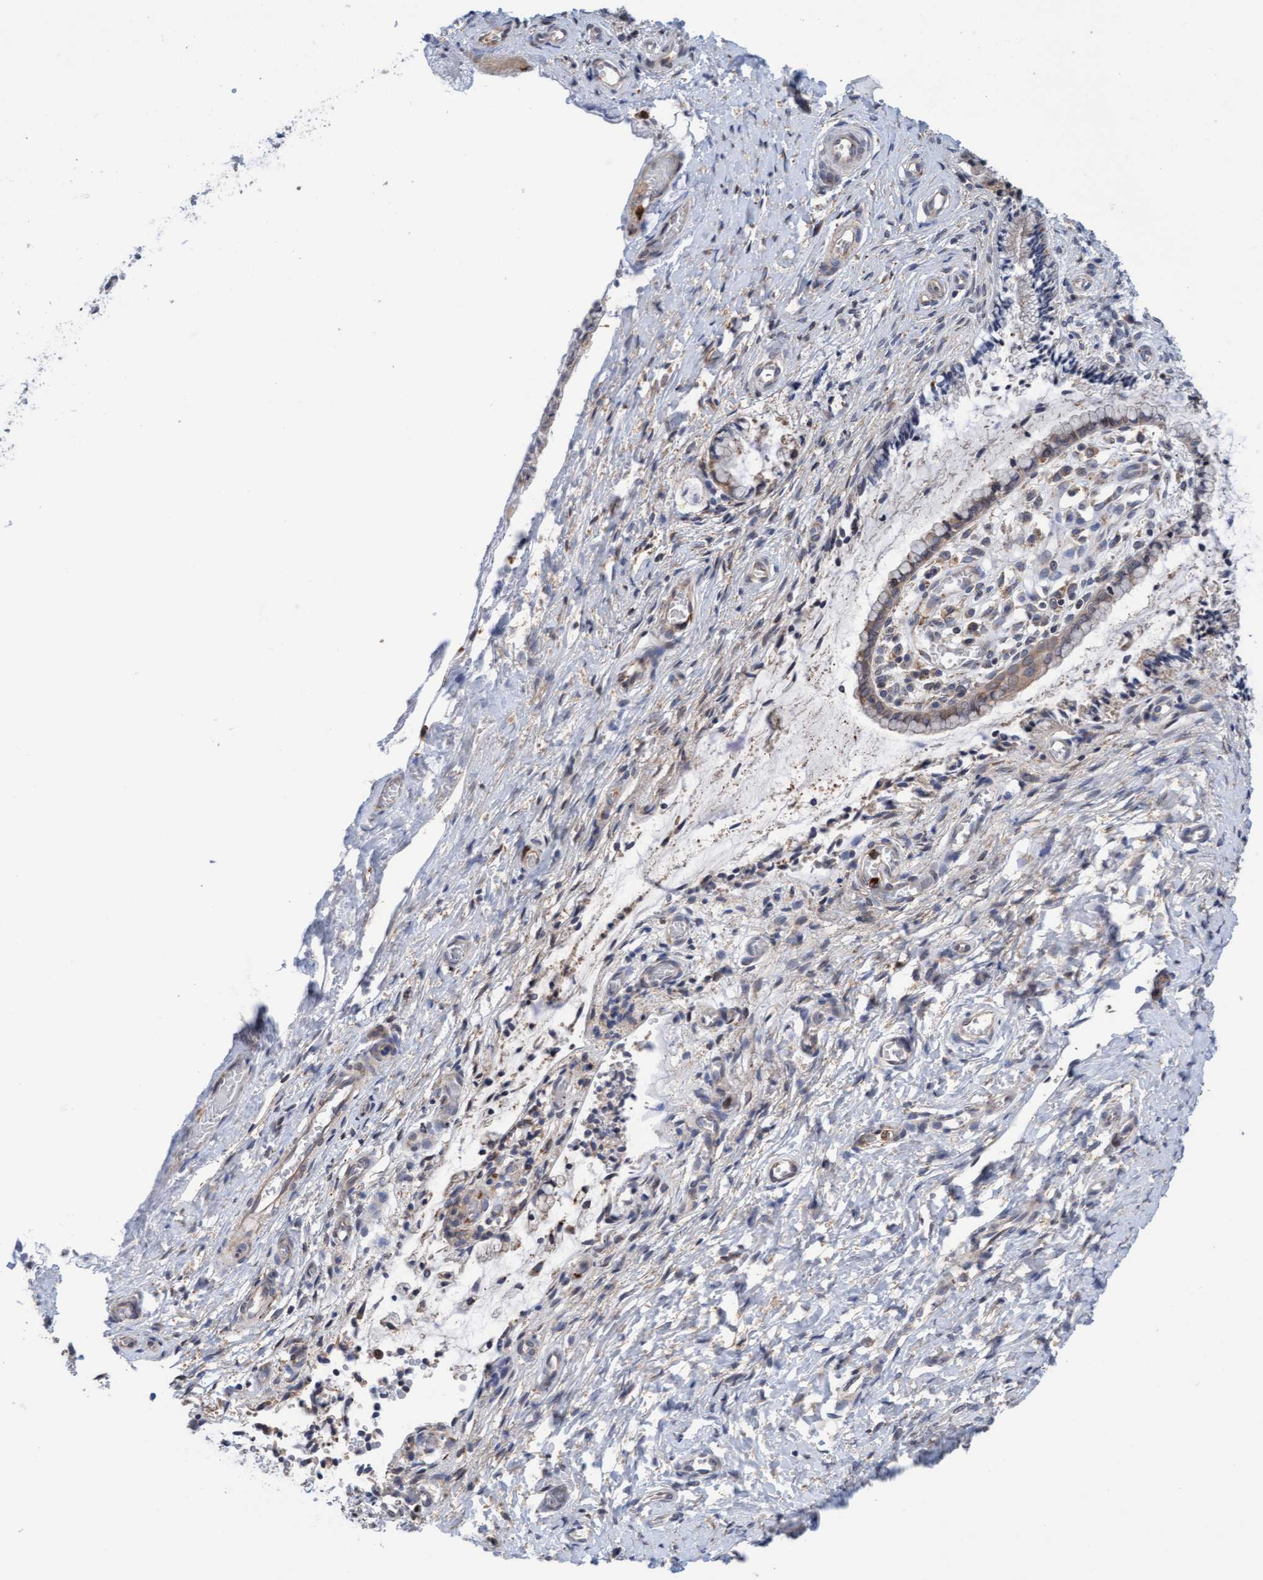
{"staining": {"intensity": "weak", "quantity": ">75%", "location": "cytoplasmic/membranous"}, "tissue": "cervix", "cell_type": "Glandular cells", "image_type": "normal", "snomed": [{"axis": "morphology", "description": "Normal tissue, NOS"}, {"axis": "topography", "description": "Cervix"}], "caption": "Brown immunohistochemical staining in benign cervix shows weak cytoplasmic/membranous staining in approximately >75% of glandular cells.", "gene": "MMP8", "patient": {"sex": "female", "age": 55}}